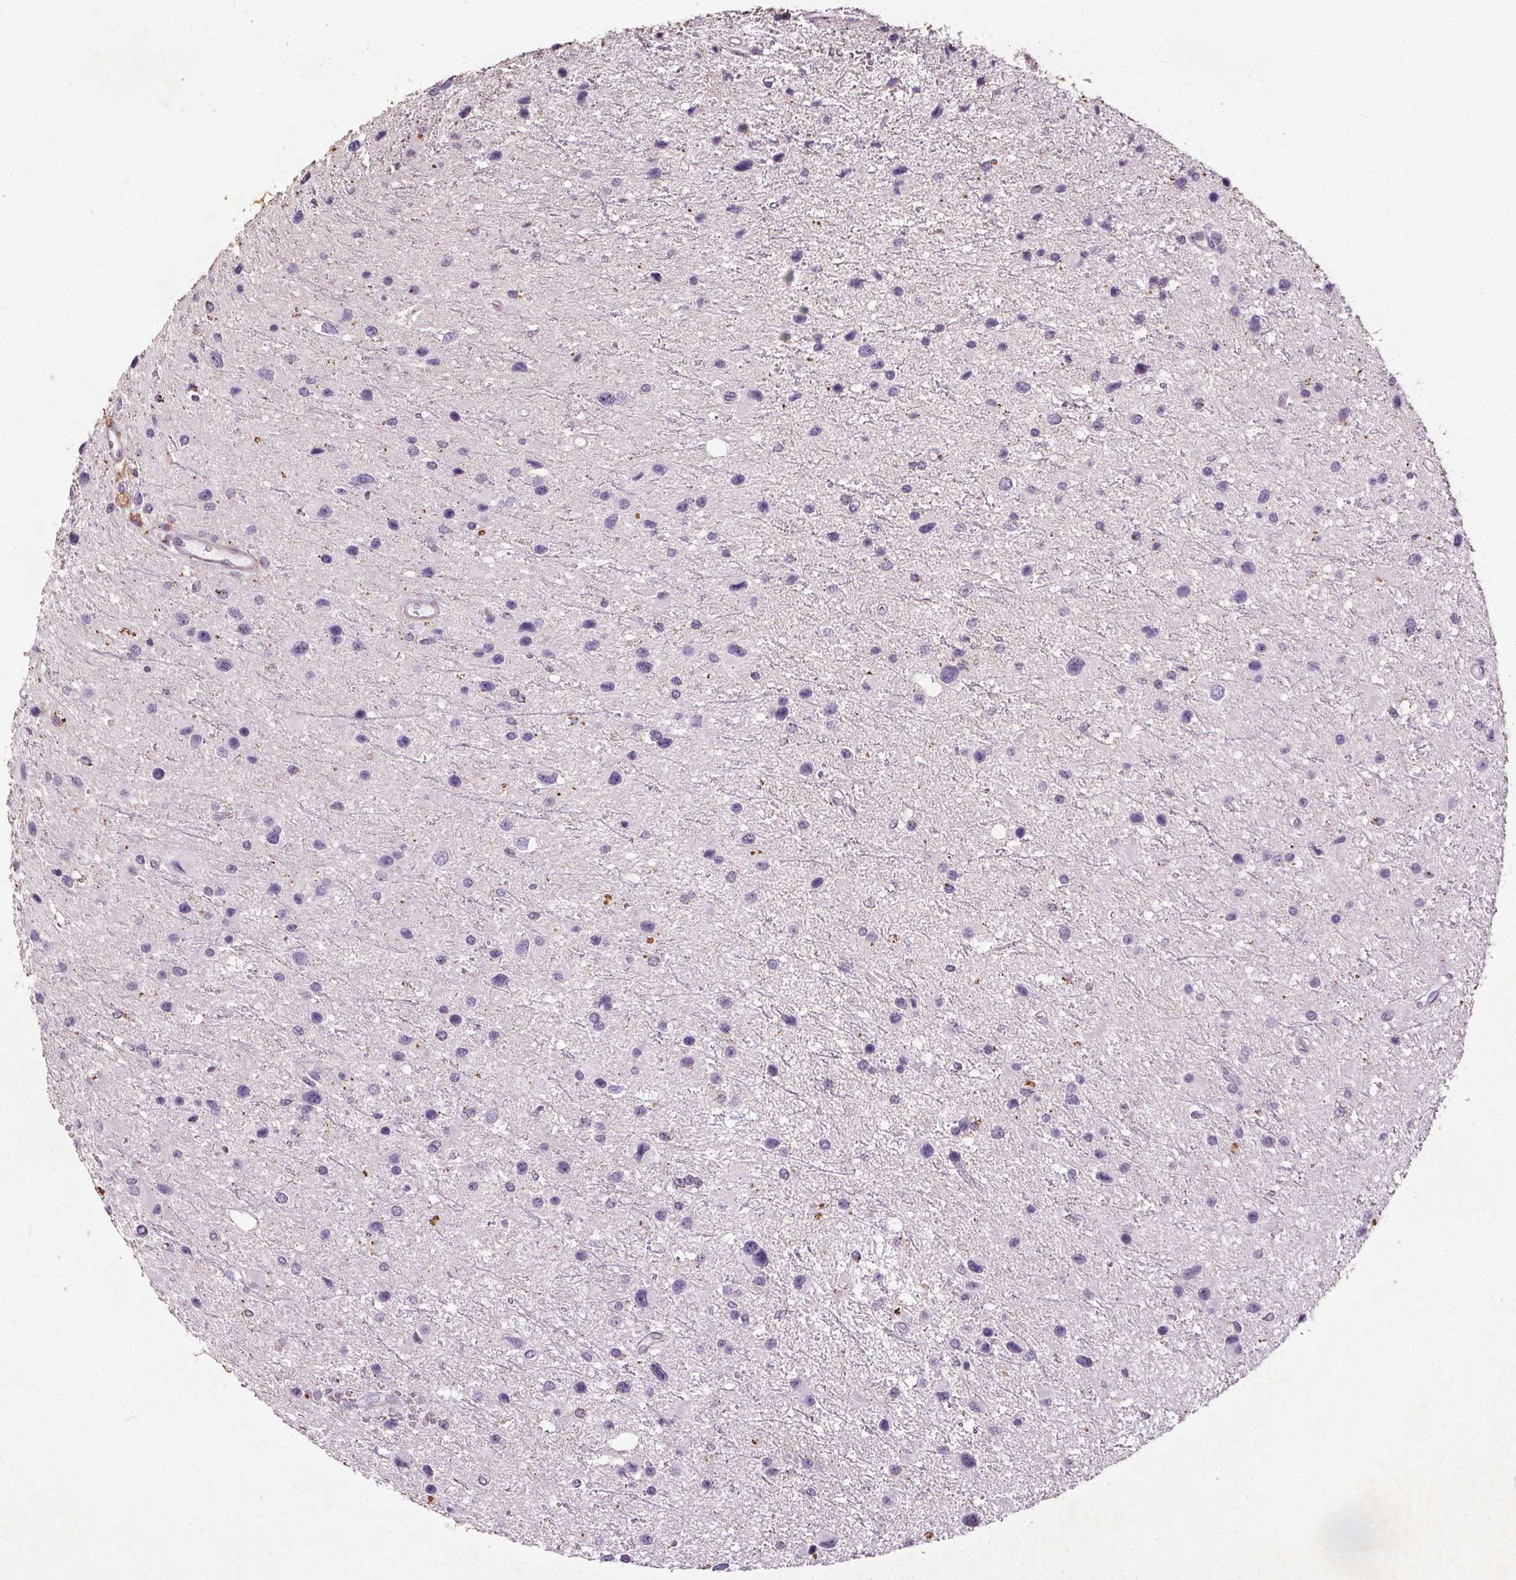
{"staining": {"intensity": "negative", "quantity": "none", "location": "none"}, "tissue": "glioma", "cell_type": "Tumor cells", "image_type": "cancer", "snomed": [{"axis": "morphology", "description": "Glioma, malignant, Low grade"}, {"axis": "topography", "description": "Brain"}], "caption": "An immunohistochemistry (IHC) photomicrograph of glioma is shown. There is no staining in tumor cells of glioma.", "gene": "C19orf84", "patient": {"sex": "female", "age": 32}}